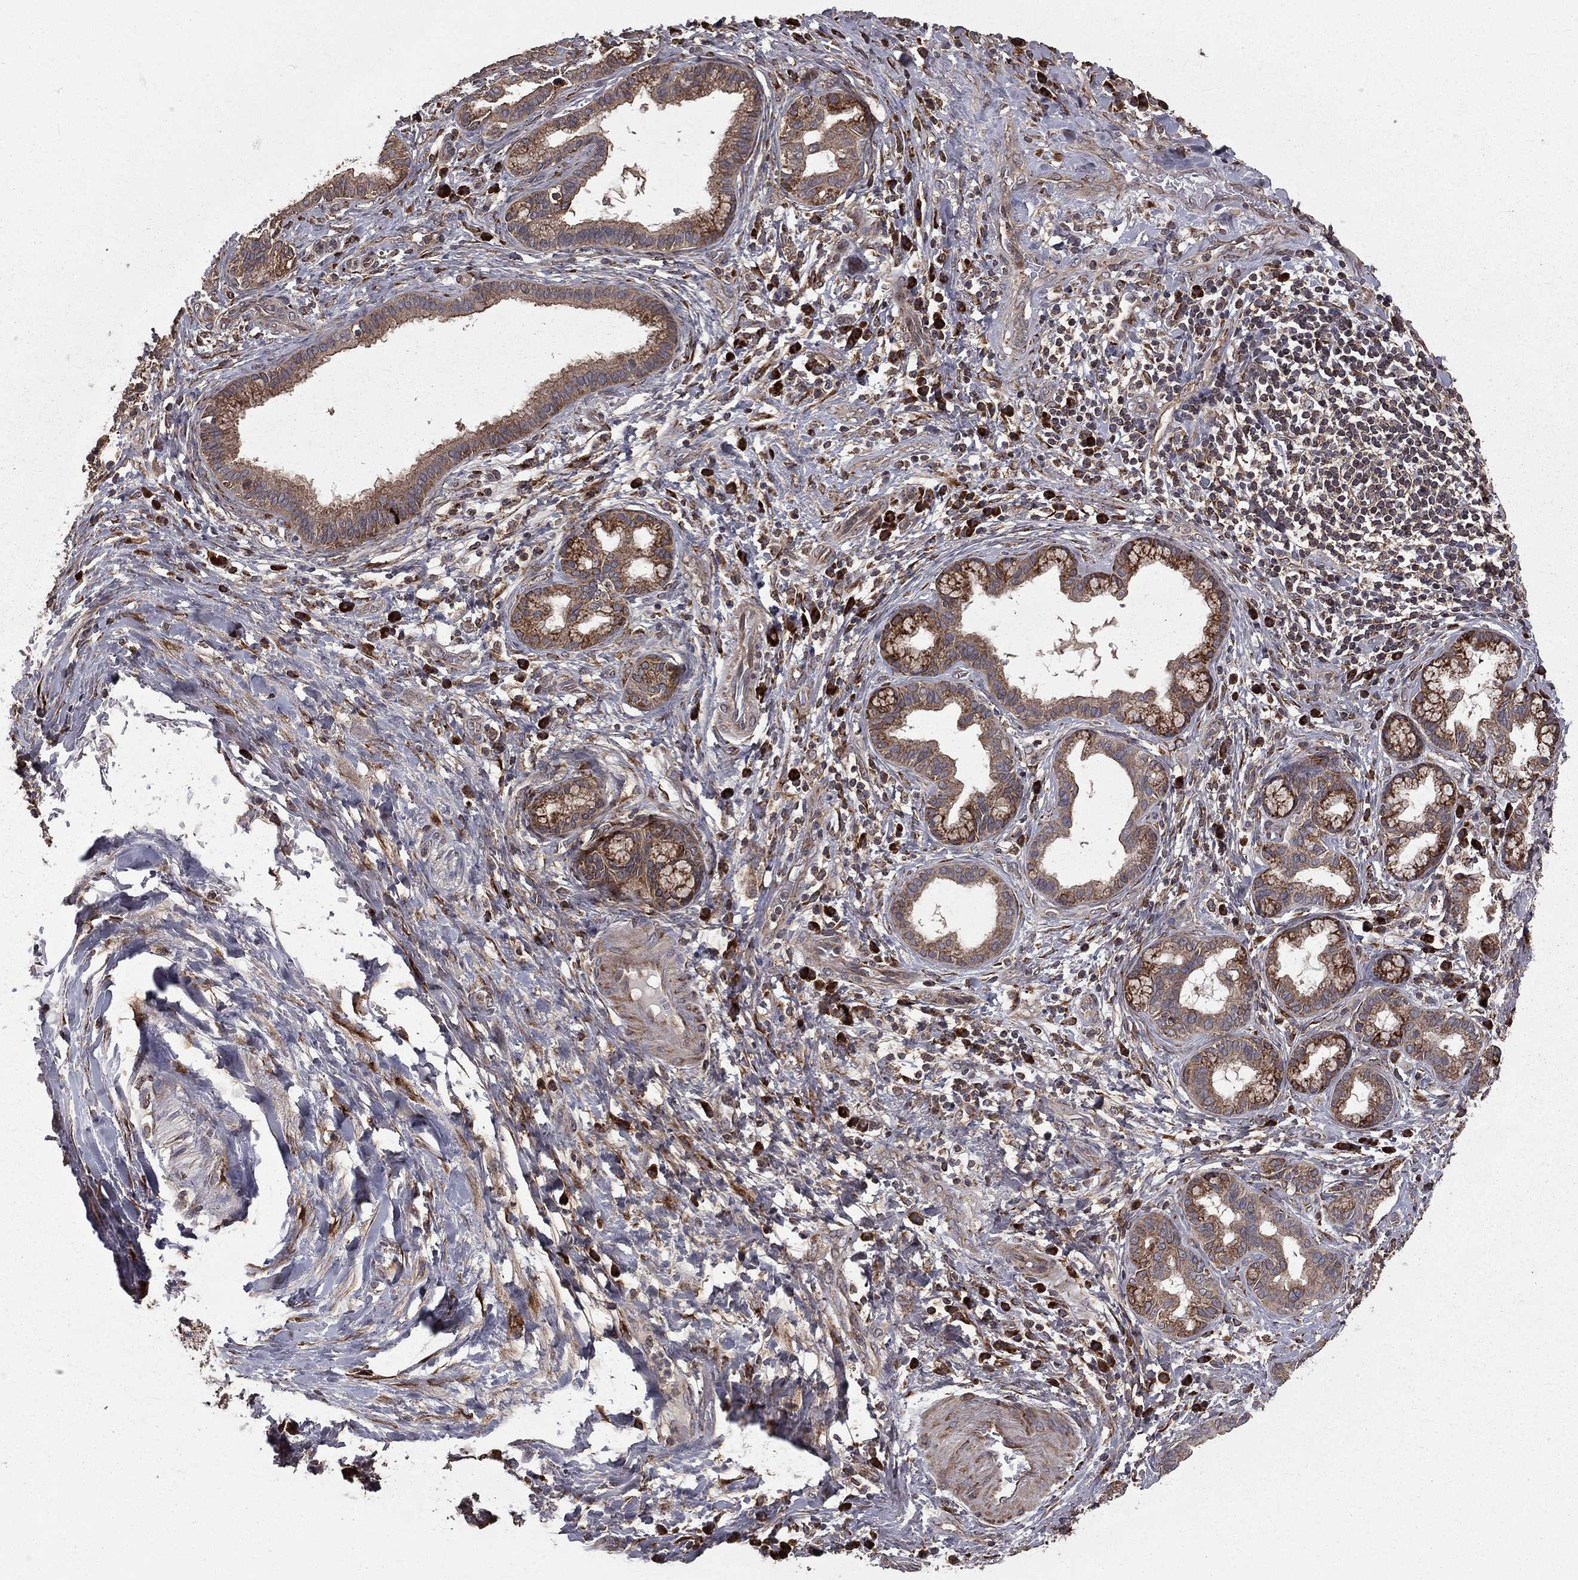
{"staining": {"intensity": "moderate", "quantity": ">75%", "location": "cytoplasmic/membranous"}, "tissue": "liver cancer", "cell_type": "Tumor cells", "image_type": "cancer", "snomed": [{"axis": "morphology", "description": "Cholangiocarcinoma"}, {"axis": "topography", "description": "Liver"}], "caption": "Immunohistochemical staining of liver cancer exhibits medium levels of moderate cytoplasmic/membranous expression in about >75% of tumor cells. The protein of interest is stained brown, and the nuclei are stained in blue (DAB (3,3'-diaminobenzidine) IHC with brightfield microscopy, high magnification).", "gene": "OLFML1", "patient": {"sex": "female", "age": 73}}